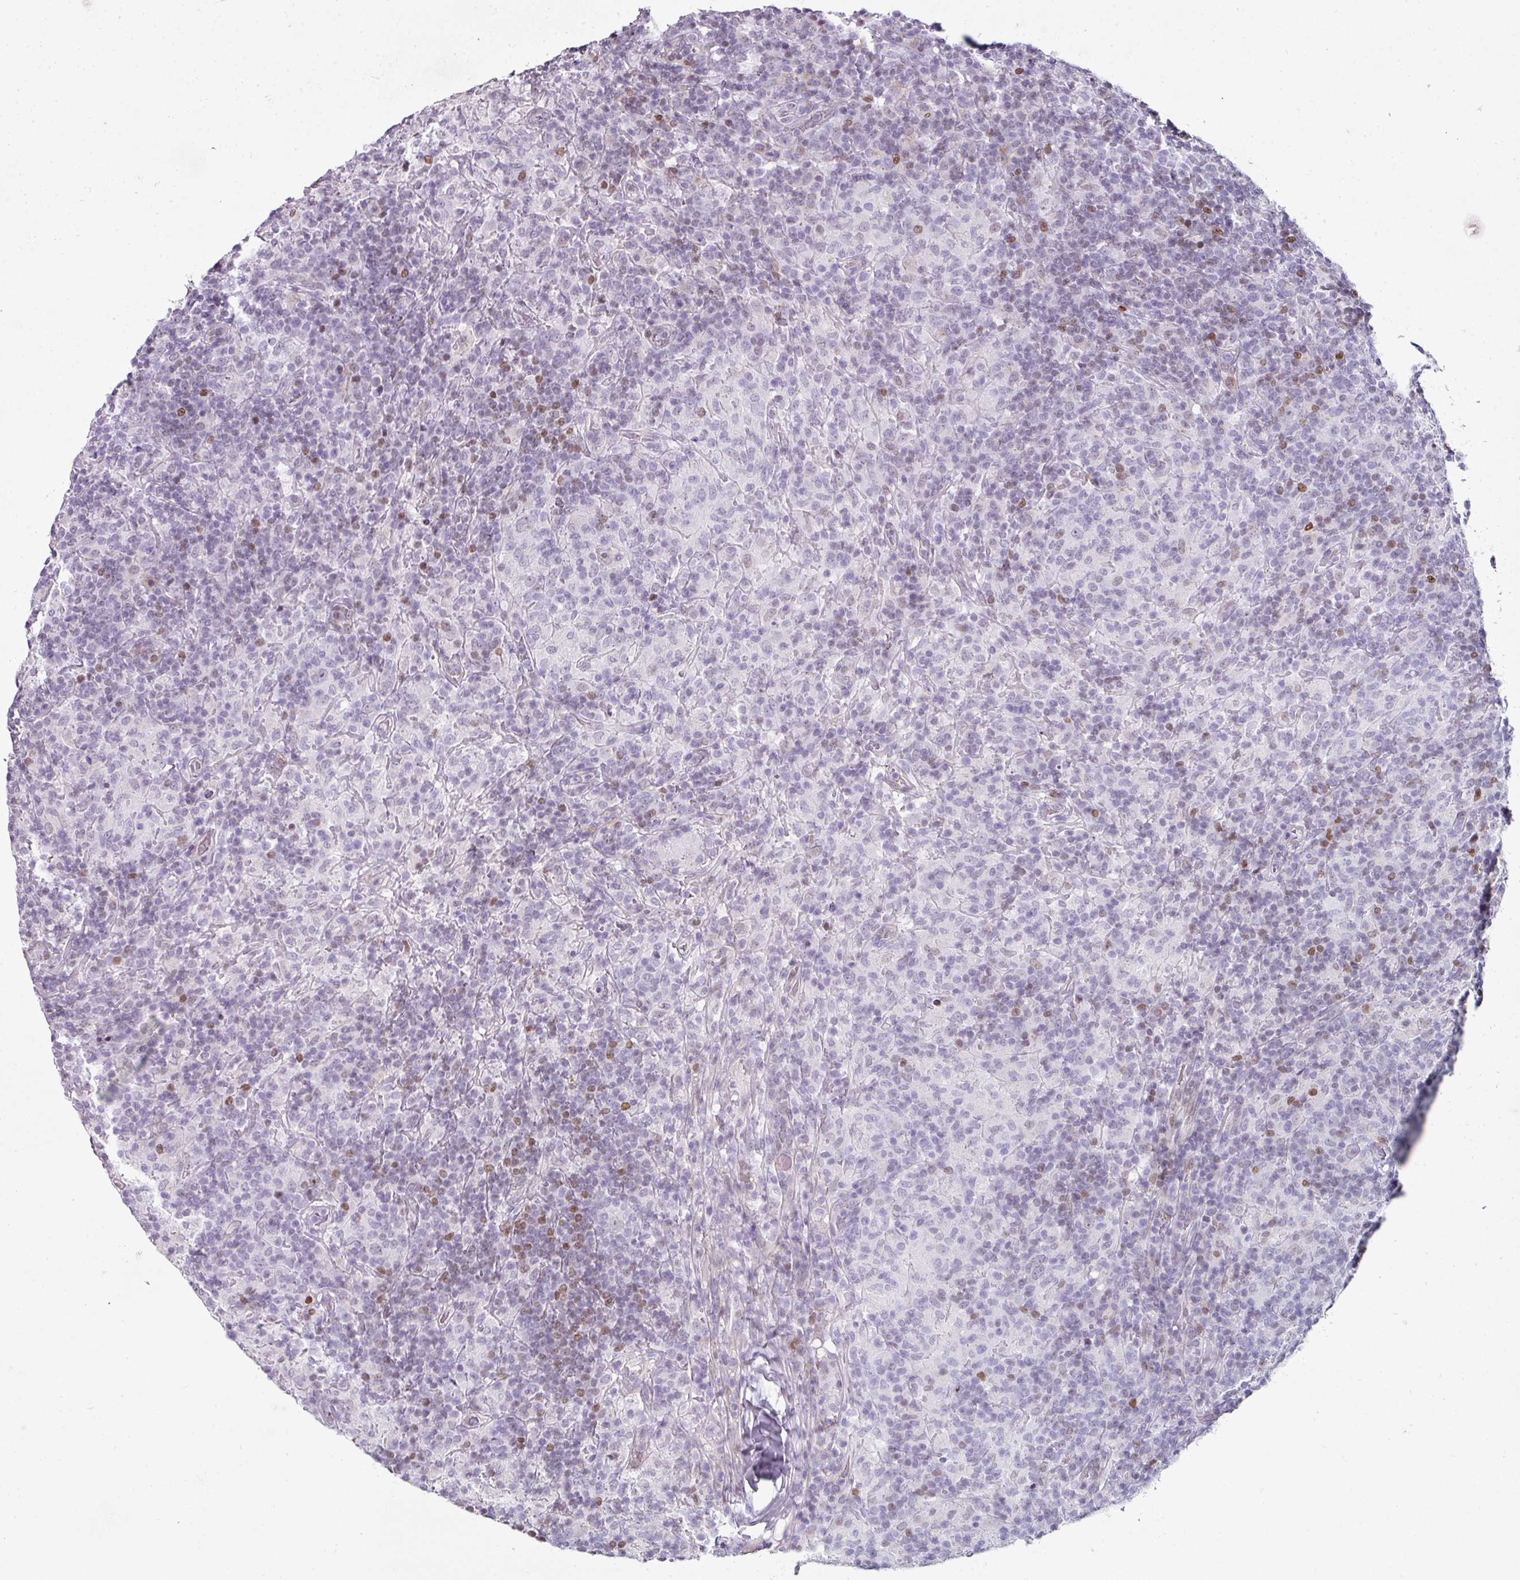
{"staining": {"intensity": "negative", "quantity": "none", "location": "none"}, "tissue": "lymphoma", "cell_type": "Tumor cells", "image_type": "cancer", "snomed": [{"axis": "morphology", "description": "Hodgkin's disease, NOS"}, {"axis": "topography", "description": "Lymph node"}], "caption": "Human lymphoma stained for a protein using immunohistochemistry exhibits no positivity in tumor cells.", "gene": "SYT8", "patient": {"sex": "male", "age": 70}}